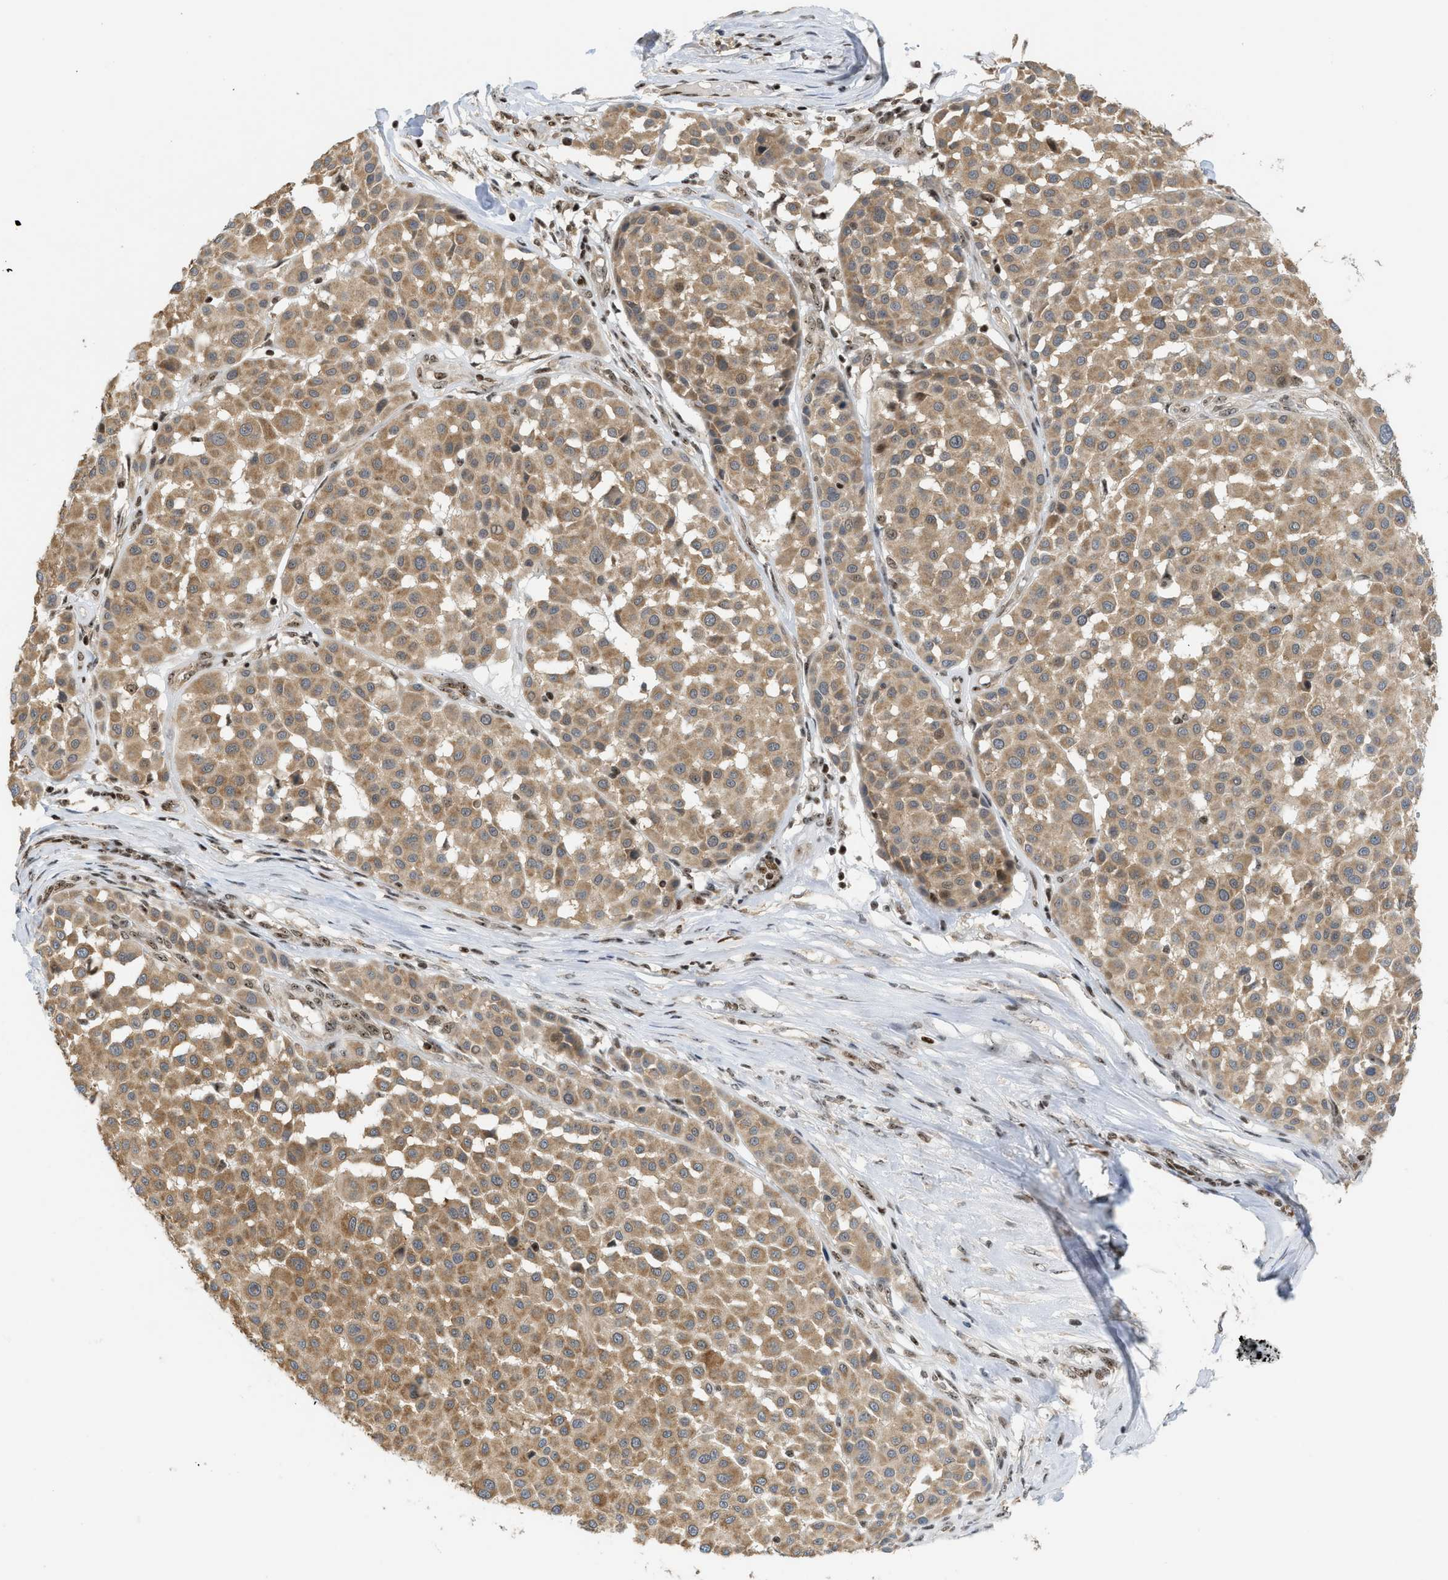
{"staining": {"intensity": "weak", "quantity": ">75%", "location": "cytoplasmic/membranous"}, "tissue": "melanoma", "cell_type": "Tumor cells", "image_type": "cancer", "snomed": [{"axis": "morphology", "description": "Malignant melanoma, Metastatic site"}, {"axis": "topography", "description": "Soft tissue"}], "caption": "Immunohistochemical staining of human melanoma shows weak cytoplasmic/membranous protein staining in about >75% of tumor cells.", "gene": "ZNF22", "patient": {"sex": "male", "age": 41}}